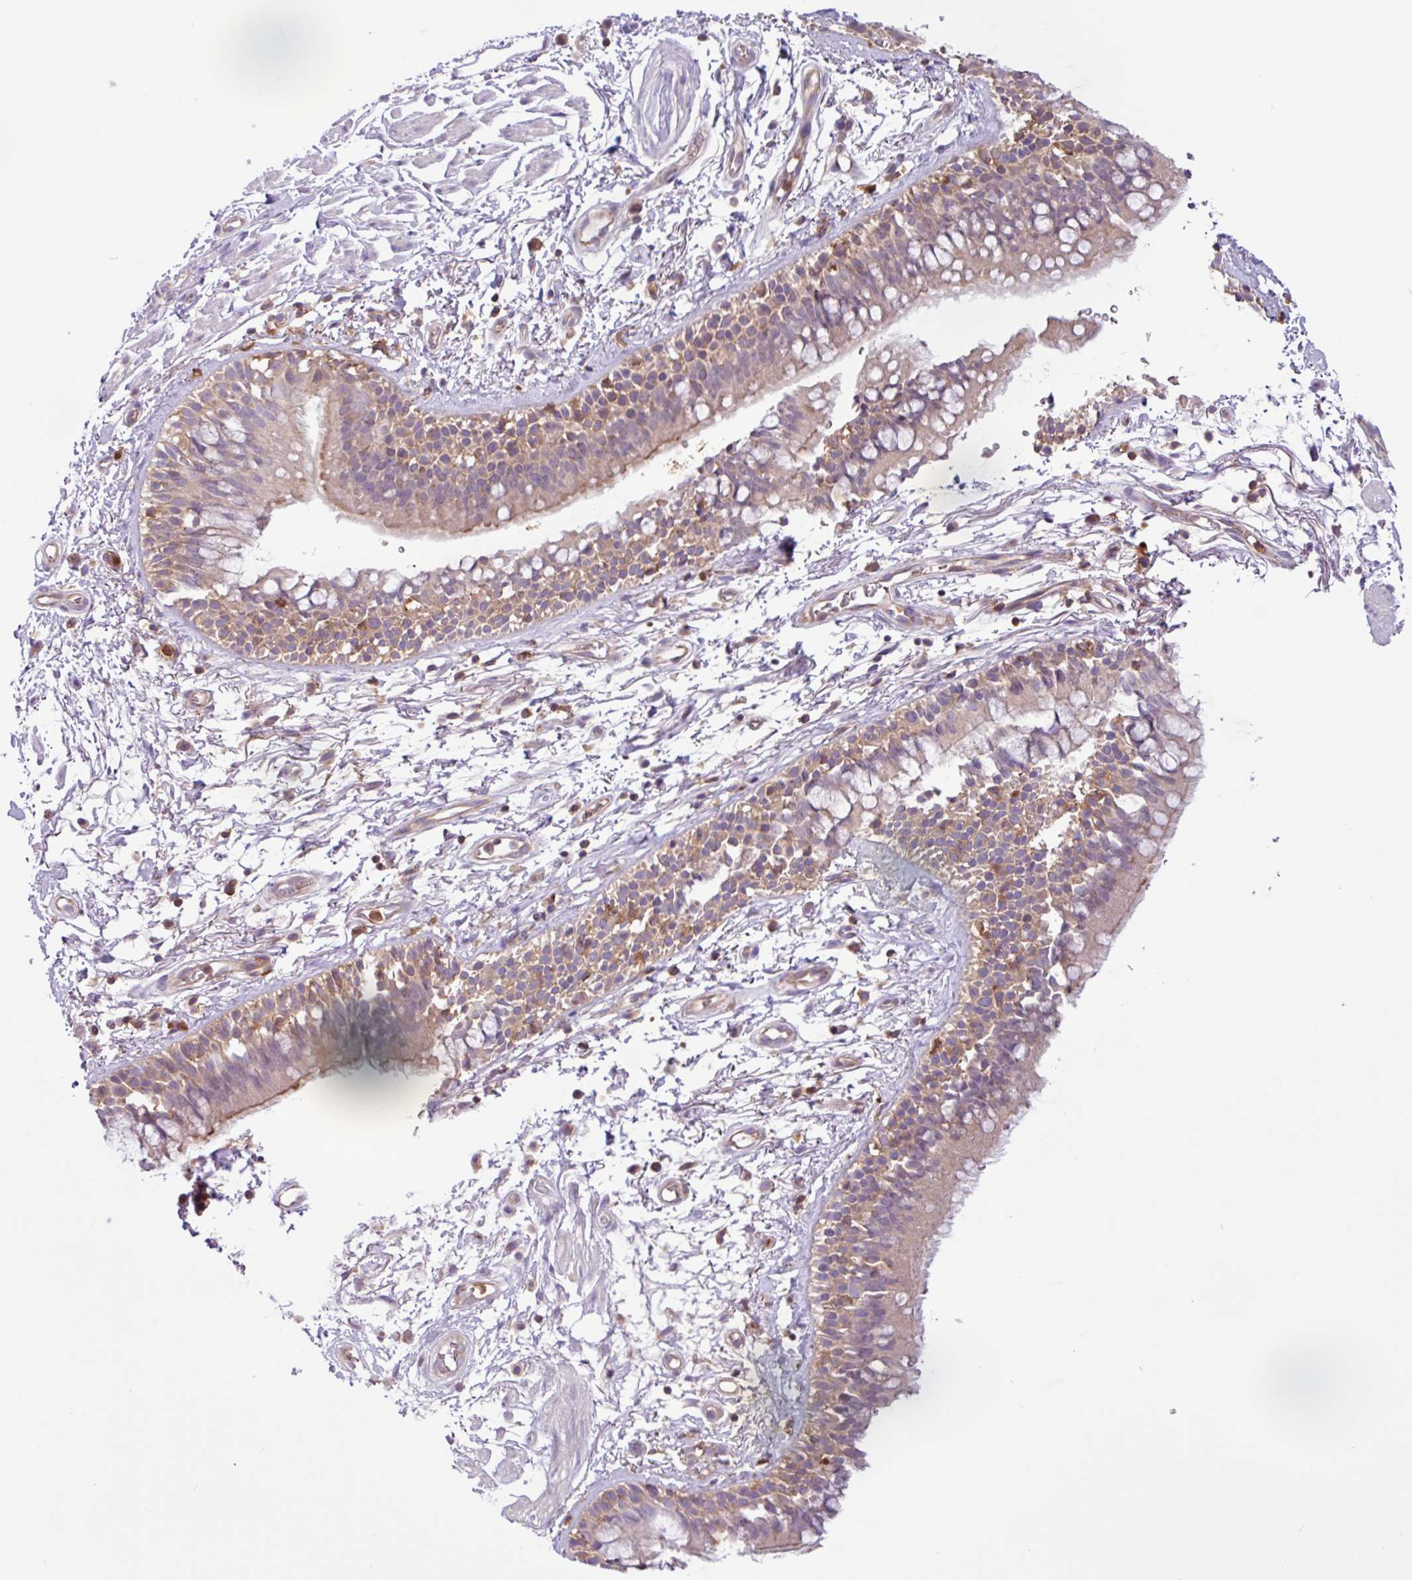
{"staining": {"intensity": "weak", "quantity": "25%-75%", "location": "cytoplasmic/membranous"}, "tissue": "bronchus", "cell_type": "Respiratory epithelial cells", "image_type": "normal", "snomed": [{"axis": "morphology", "description": "Normal tissue, NOS"}, {"axis": "morphology", "description": "Squamous cell carcinoma, NOS"}, {"axis": "topography", "description": "Bronchus"}, {"axis": "topography", "description": "Lung"}], "caption": "Immunohistochemistry (IHC) of benign human bronchus demonstrates low levels of weak cytoplasmic/membranous staining in about 25%-75% of respiratory epithelial cells.", "gene": "ACTR3B", "patient": {"sex": "female", "age": 70}}